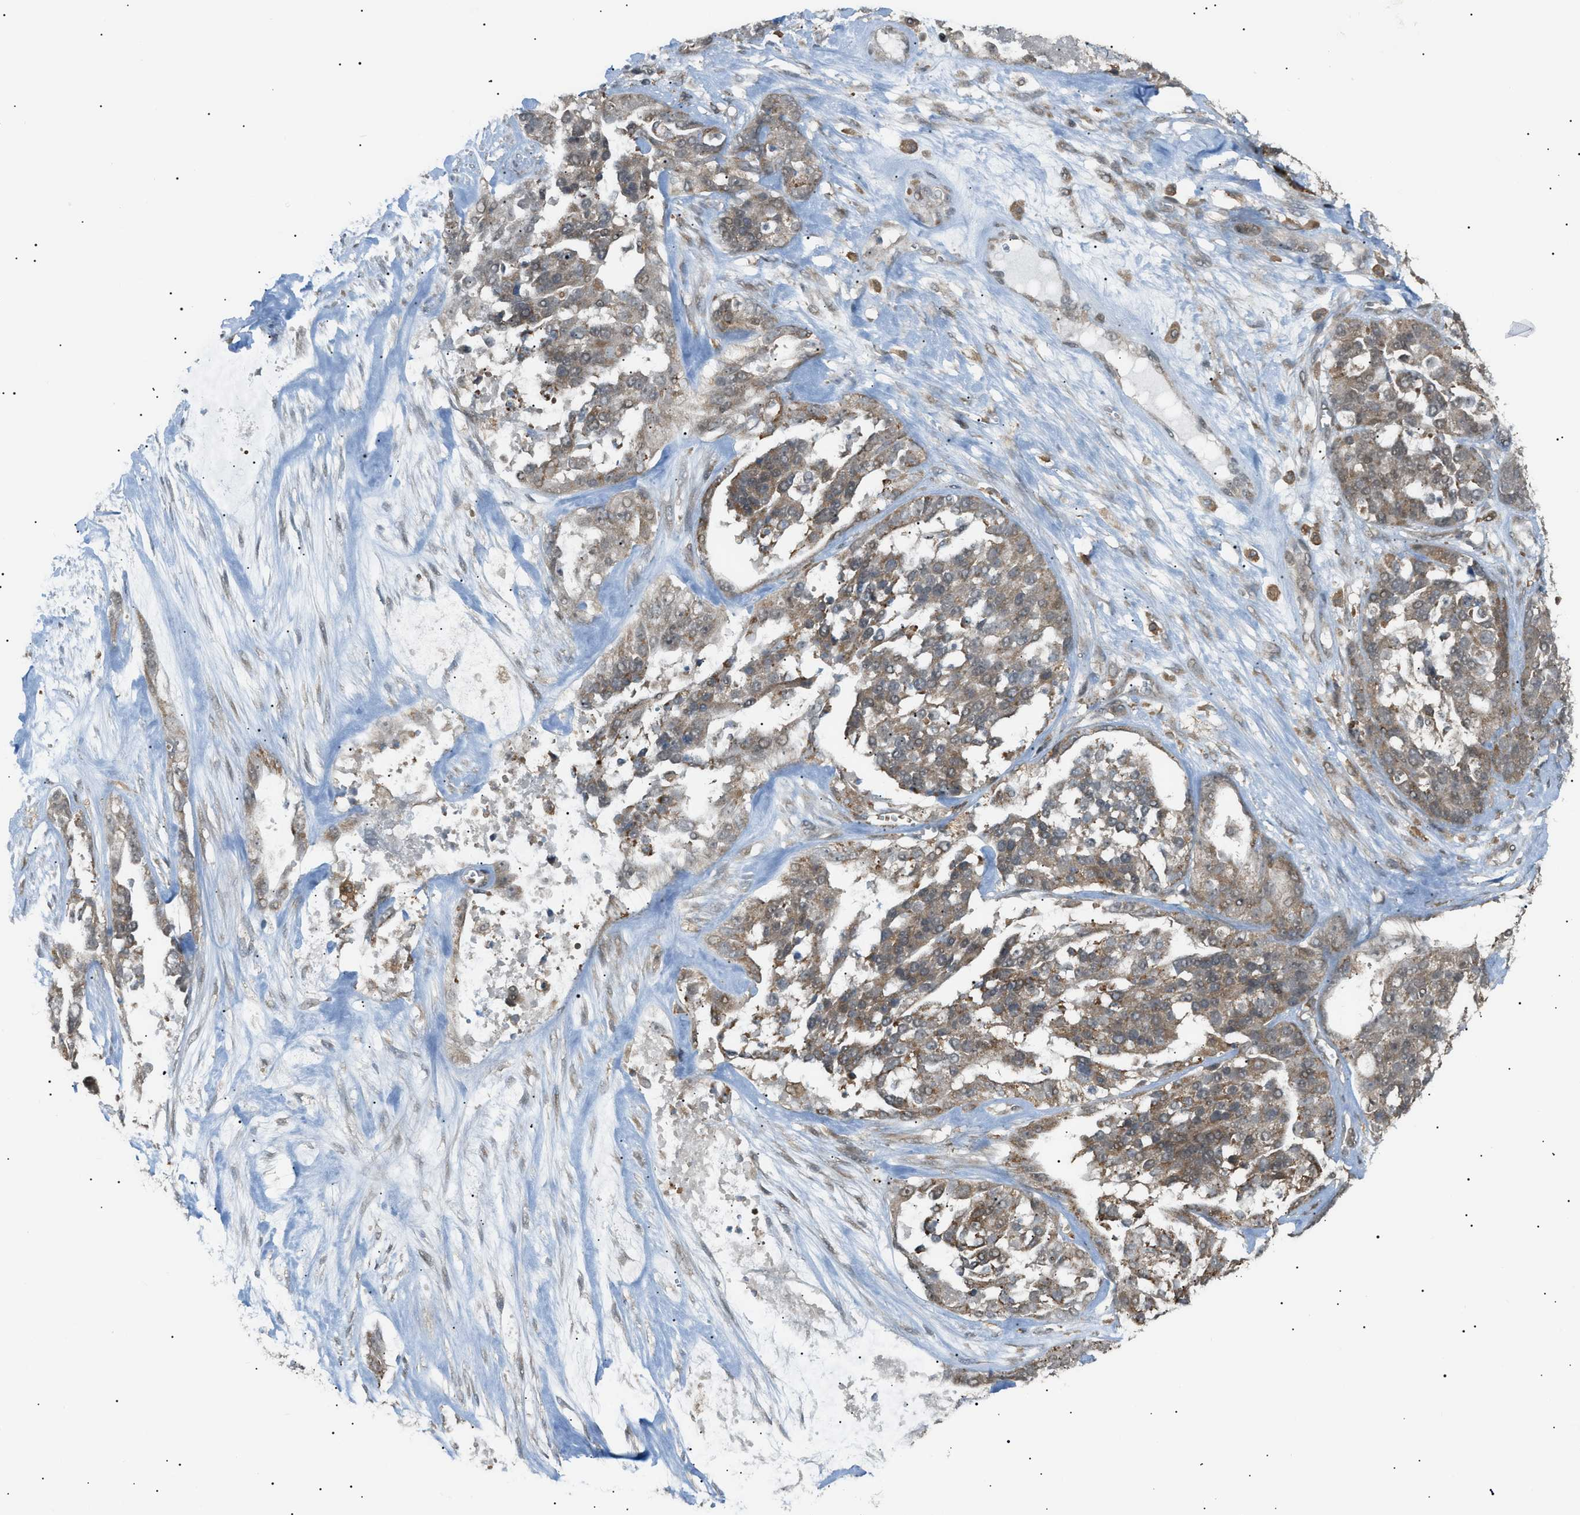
{"staining": {"intensity": "moderate", "quantity": "25%-75%", "location": "cytoplasmic/membranous,nuclear"}, "tissue": "ovarian cancer", "cell_type": "Tumor cells", "image_type": "cancer", "snomed": [{"axis": "morphology", "description": "Cystadenocarcinoma, serous, NOS"}, {"axis": "topography", "description": "Ovary"}], "caption": "Protein expression analysis of ovarian cancer (serous cystadenocarcinoma) displays moderate cytoplasmic/membranous and nuclear expression in about 25%-75% of tumor cells.", "gene": "LPIN2", "patient": {"sex": "female", "age": 44}}